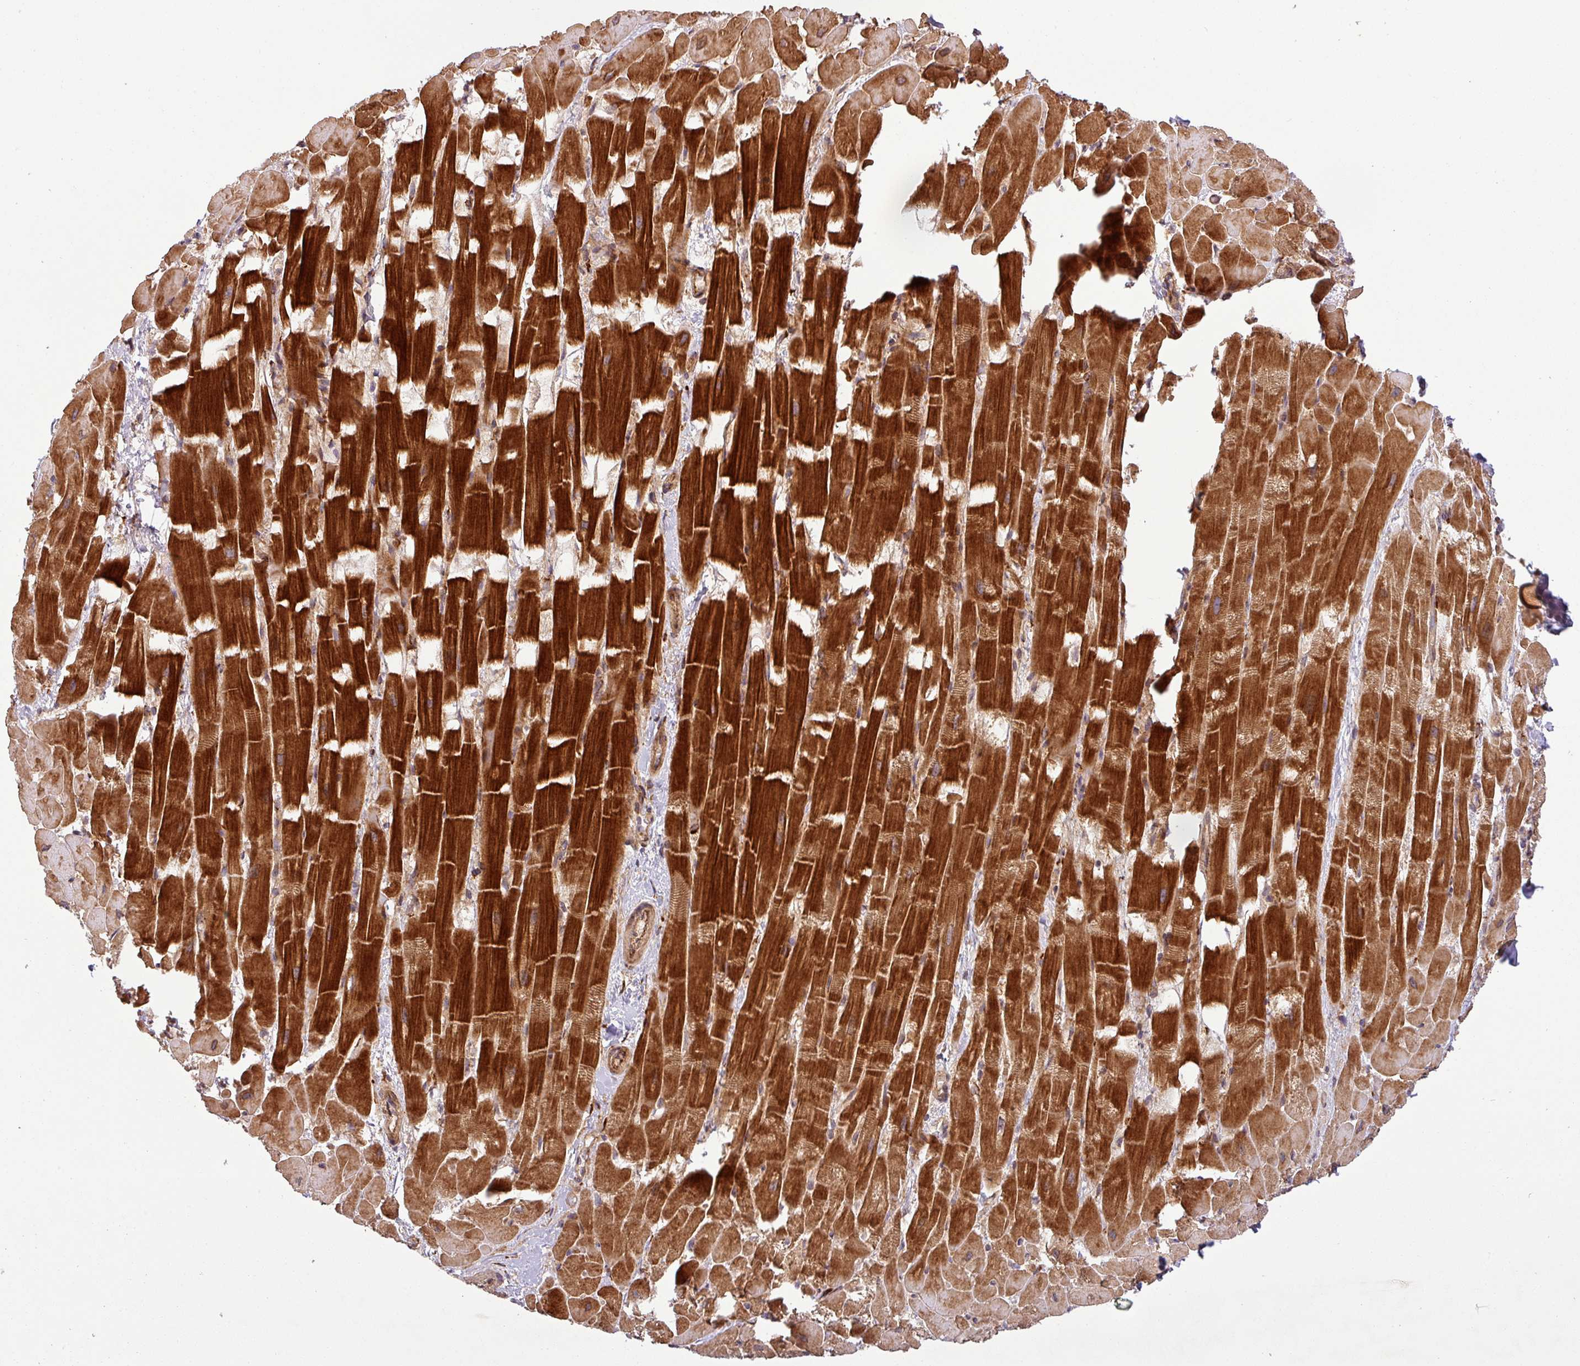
{"staining": {"intensity": "strong", "quantity": ">75%", "location": "cytoplasmic/membranous"}, "tissue": "heart muscle", "cell_type": "Cardiomyocytes", "image_type": "normal", "snomed": [{"axis": "morphology", "description": "Normal tissue, NOS"}, {"axis": "topography", "description": "Heart"}], "caption": "The immunohistochemical stain highlights strong cytoplasmic/membranous staining in cardiomyocytes of normal heart muscle.", "gene": "ART1", "patient": {"sex": "male", "age": 37}}